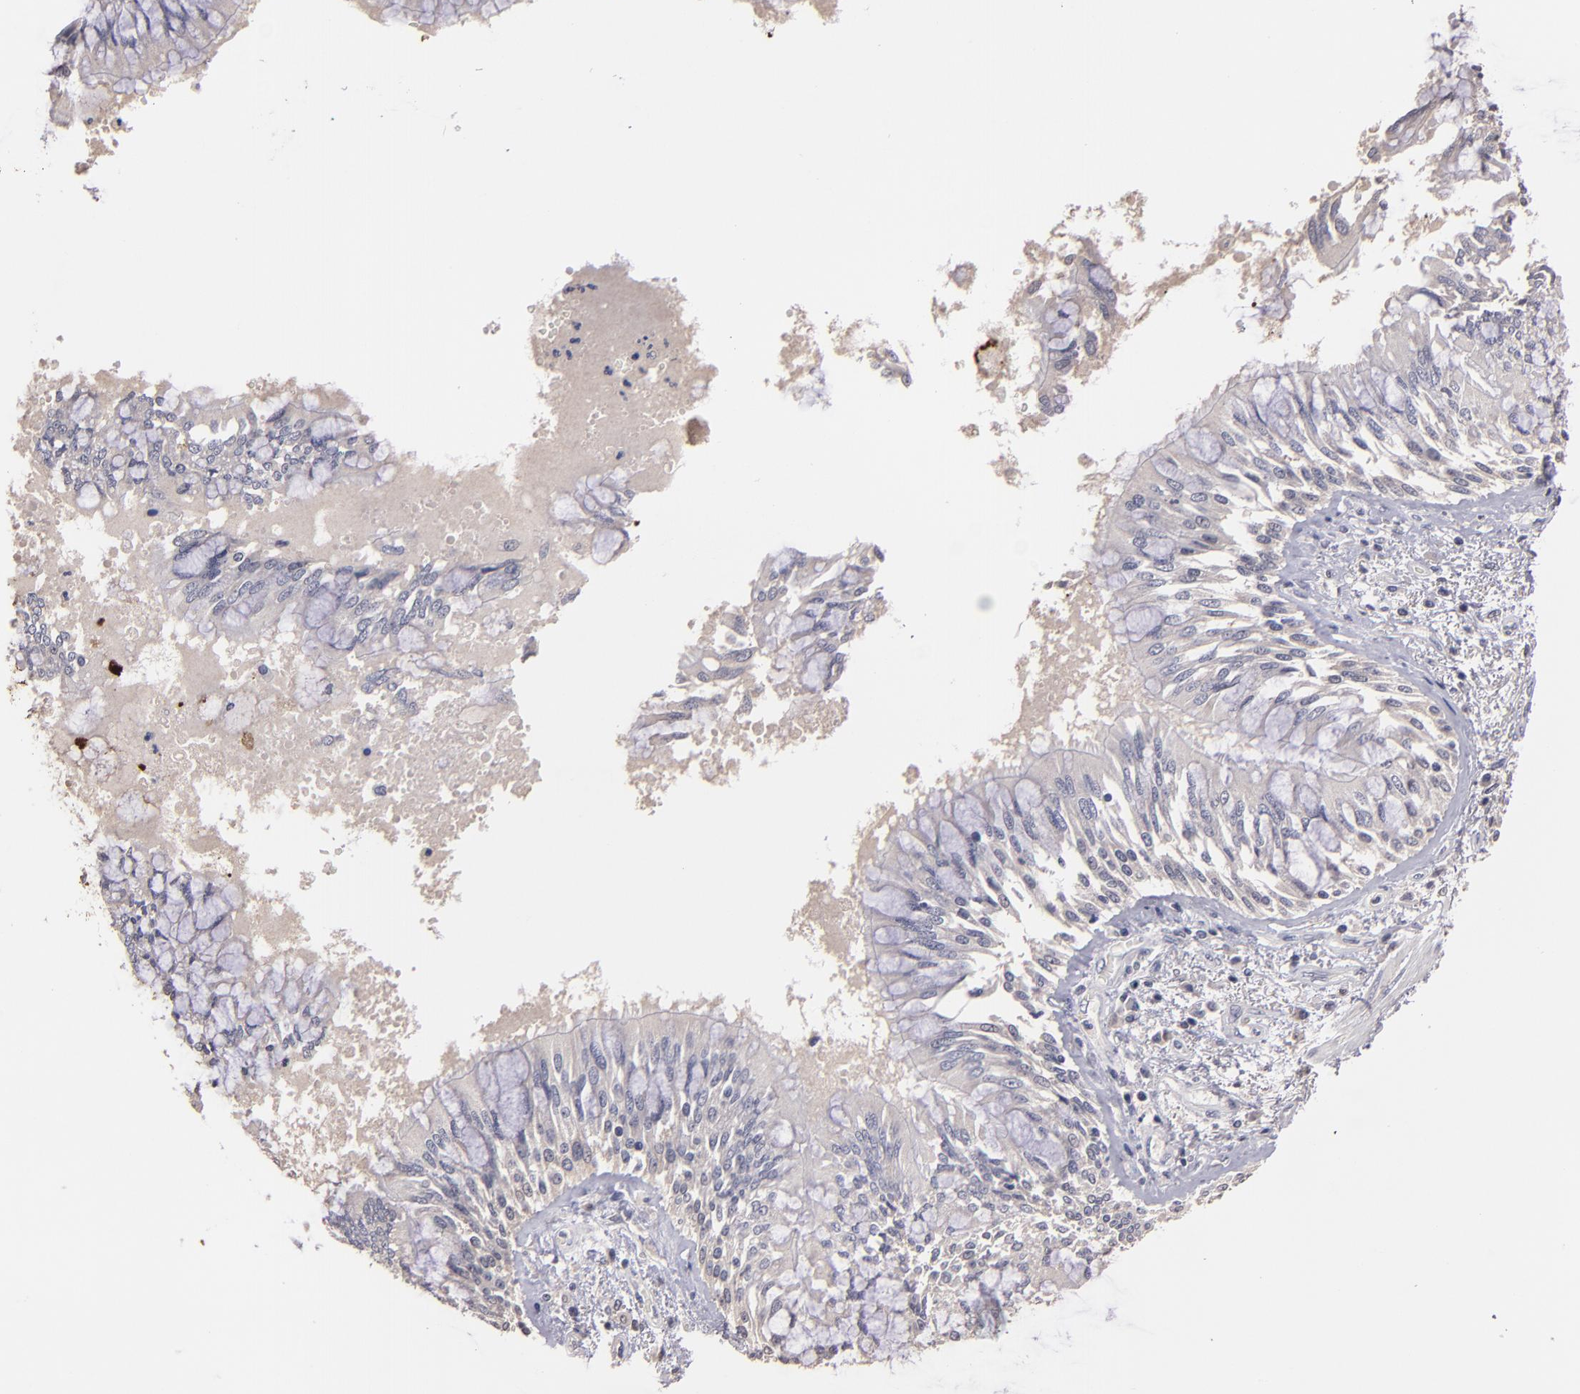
{"staining": {"intensity": "negative", "quantity": "none", "location": "none"}, "tissue": "bronchus", "cell_type": "Respiratory epithelial cells", "image_type": "normal", "snomed": [{"axis": "morphology", "description": "Normal tissue, NOS"}, {"axis": "topography", "description": "Cartilage tissue"}, {"axis": "topography", "description": "Bronchus"}, {"axis": "topography", "description": "Lung"}, {"axis": "topography", "description": "Peripheral nerve tissue"}], "caption": "Bronchus stained for a protein using immunohistochemistry displays no expression respiratory epithelial cells.", "gene": "S100A1", "patient": {"sex": "female", "age": 49}}